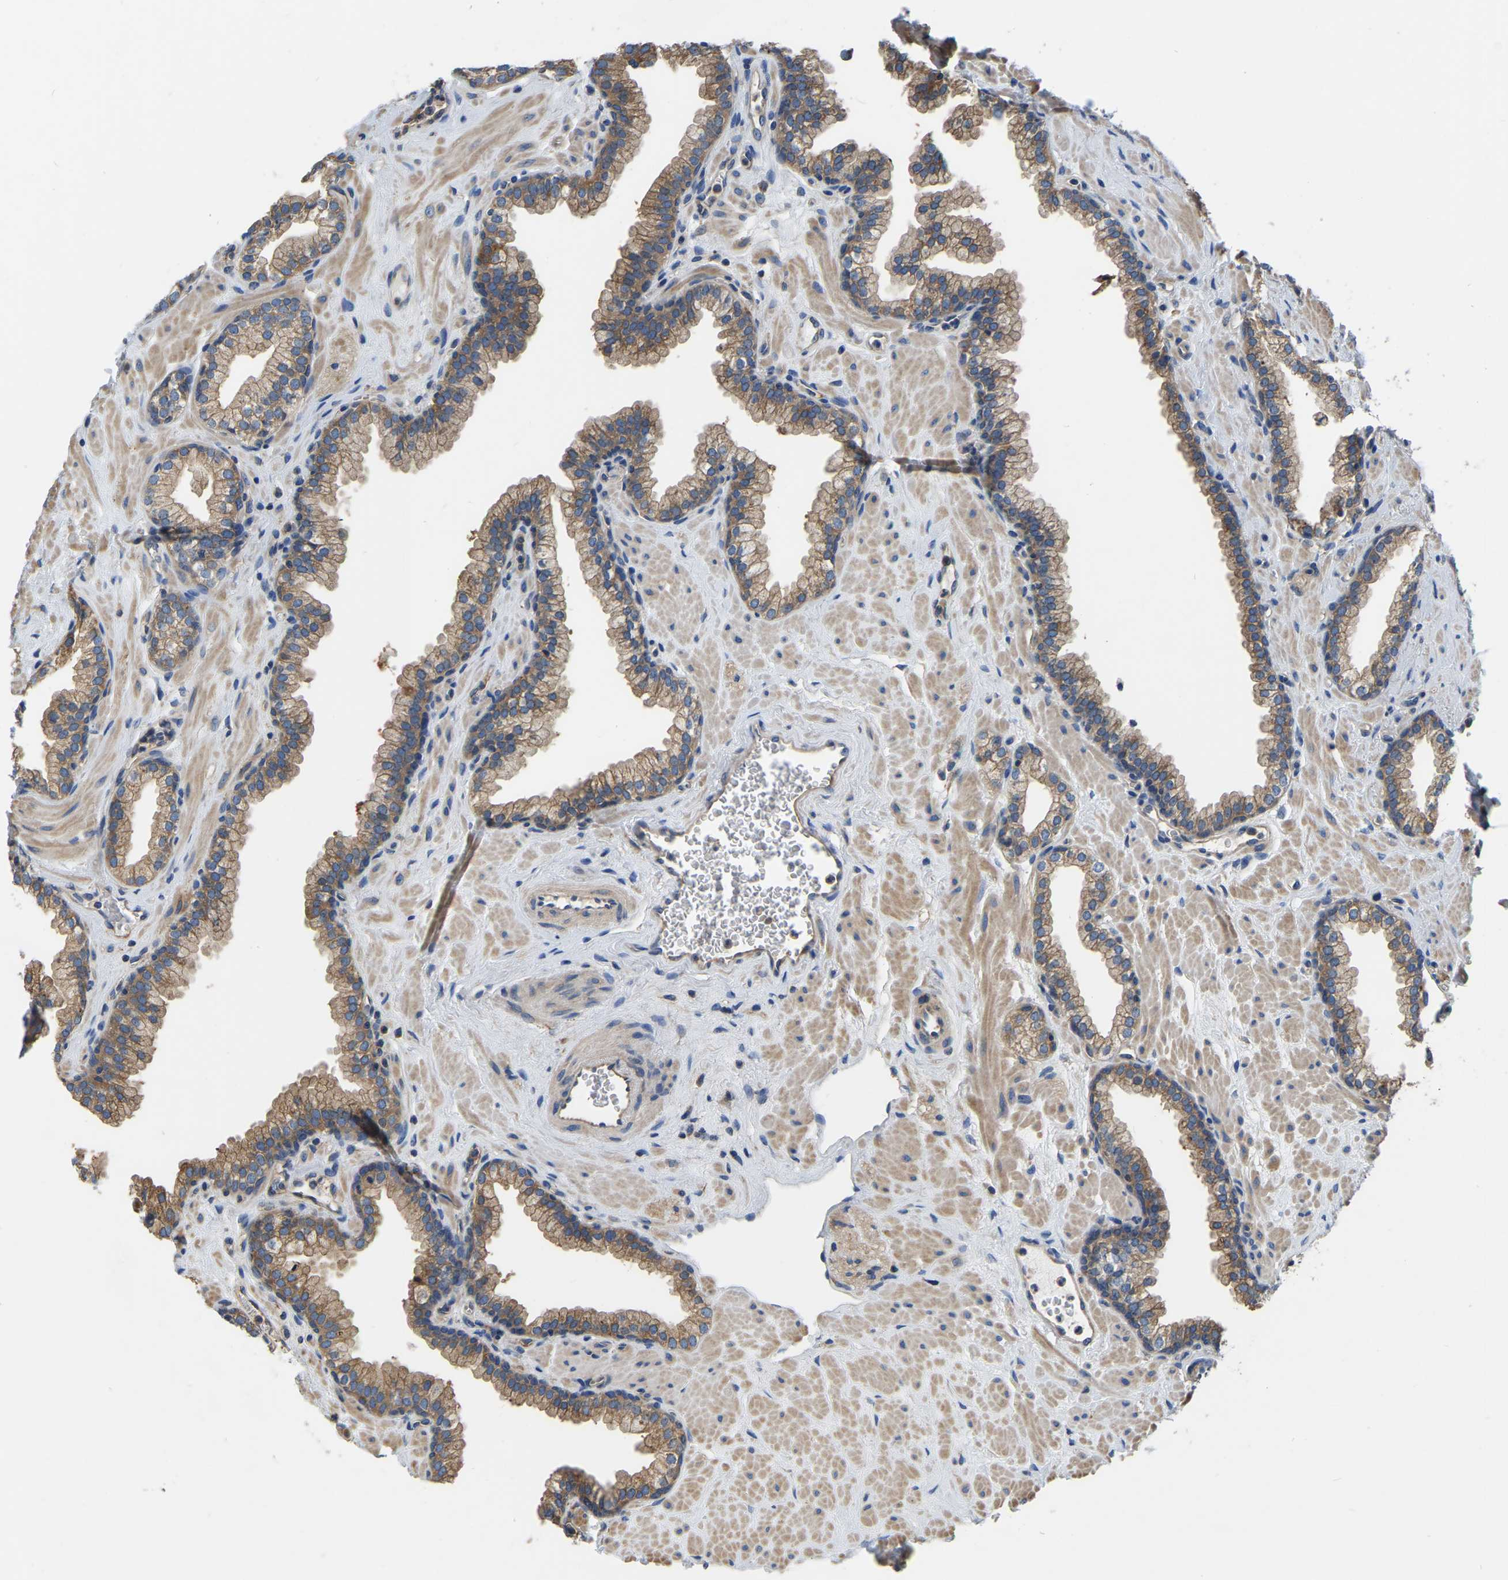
{"staining": {"intensity": "moderate", "quantity": ">75%", "location": "cytoplasmic/membranous"}, "tissue": "prostate", "cell_type": "Glandular cells", "image_type": "normal", "snomed": [{"axis": "morphology", "description": "Normal tissue, NOS"}, {"axis": "morphology", "description": "Urothelial carcinoma, Low grade"}, {"axis": "topography", "description": "Urinary bladder"}, {"axis": "topography", "description": "Prostate"}], "caption": "An image showing moderate cytoplasmic/membranous positivity in about >75% of glandular cells in benign prostate, as visualized by brown immunohistochemical staining.", "gene": "GARS1", "patient": {"sex": "male", "age": 60}}